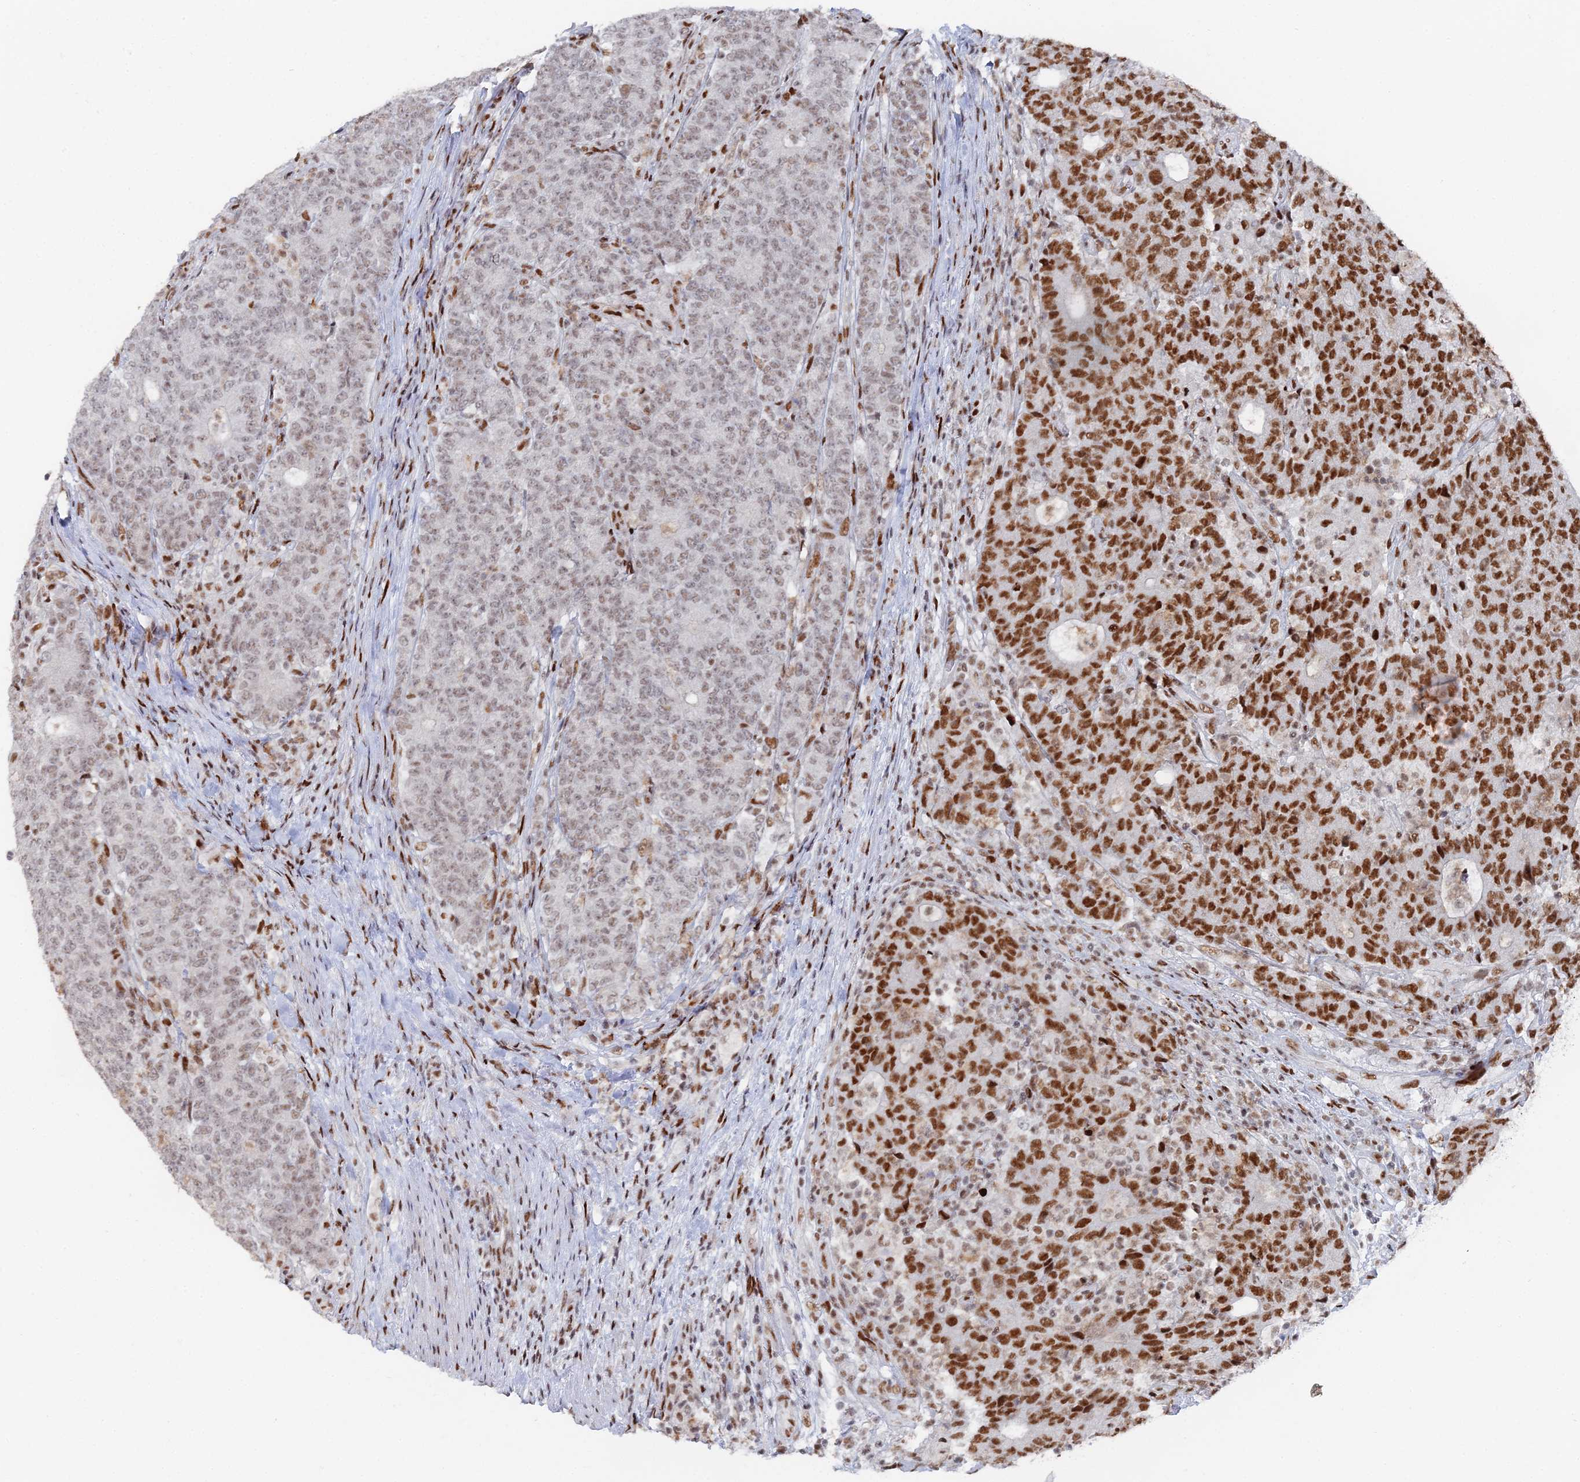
{"staining": {"intensity": "strong", "quantity": "25%-75%", "location": "nuclear"}, "tissue": "colorectal cancer", "cell_type": "Tumor cells", "image_type": "cancer", "snomed": [{"axis": "morphology", "description": "Adenocarcinoma, NOS"}, {"axis": "topography", "description": "Colon"}], "caption": "Immunohistochemical staining of human colorectal cancer (adenocarcinoma) shows strong nuclear protein staining in about 25%-75% of tumor cells.", "gene": "GSC2", "patient": {"sex": "female", "age": 75}}